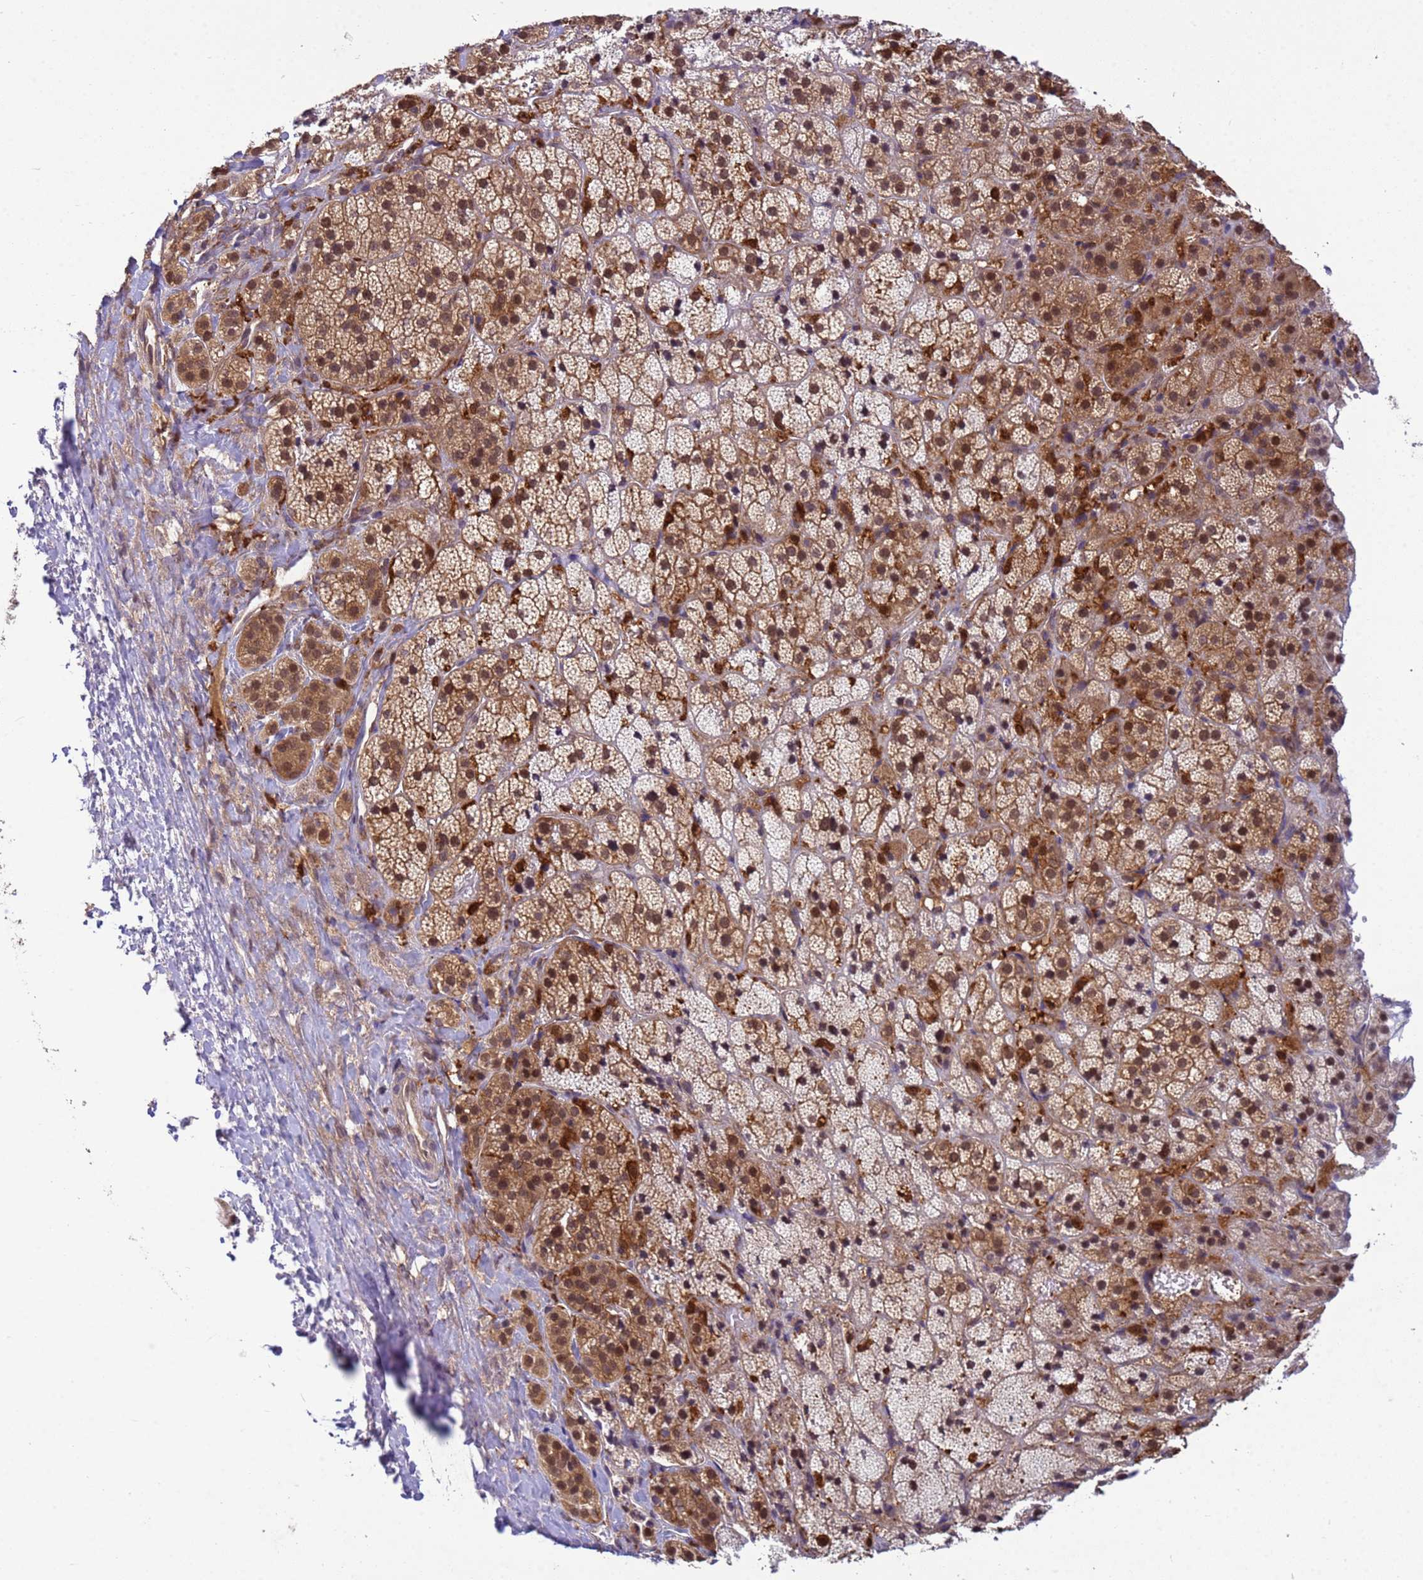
{"staining": {"intensity": "moderate", "quantity": ">75%", "location": "cytoplasmic/membranous,nuclear"}, "tissue": "adrenal gland", "cell_type": "Glandular cells", "image_type": "normal", "snomed": [{"axis": "morphology", "description": "Normal tissue, NOS"}, {"axis": "topography", "description": "Adrenal gland"}], "caption": "Immunohistochemistry (IHC) staining of normal adrenal gland, which reveals medium levels of moderate cytoplasmic/membranous,nuclear positivity in approximately >75% of glandular cells indicating moderate cytoplasmic/membranous,nuclear protein positivity. The staining was performed using DAB (3,3'-diaminobenzidine) (brown) for protein detection and nuclei were counterstained in hematoxylin (blue).", "gene": "NPEPPS", "patient": {"sex": "female", "age": 70}}